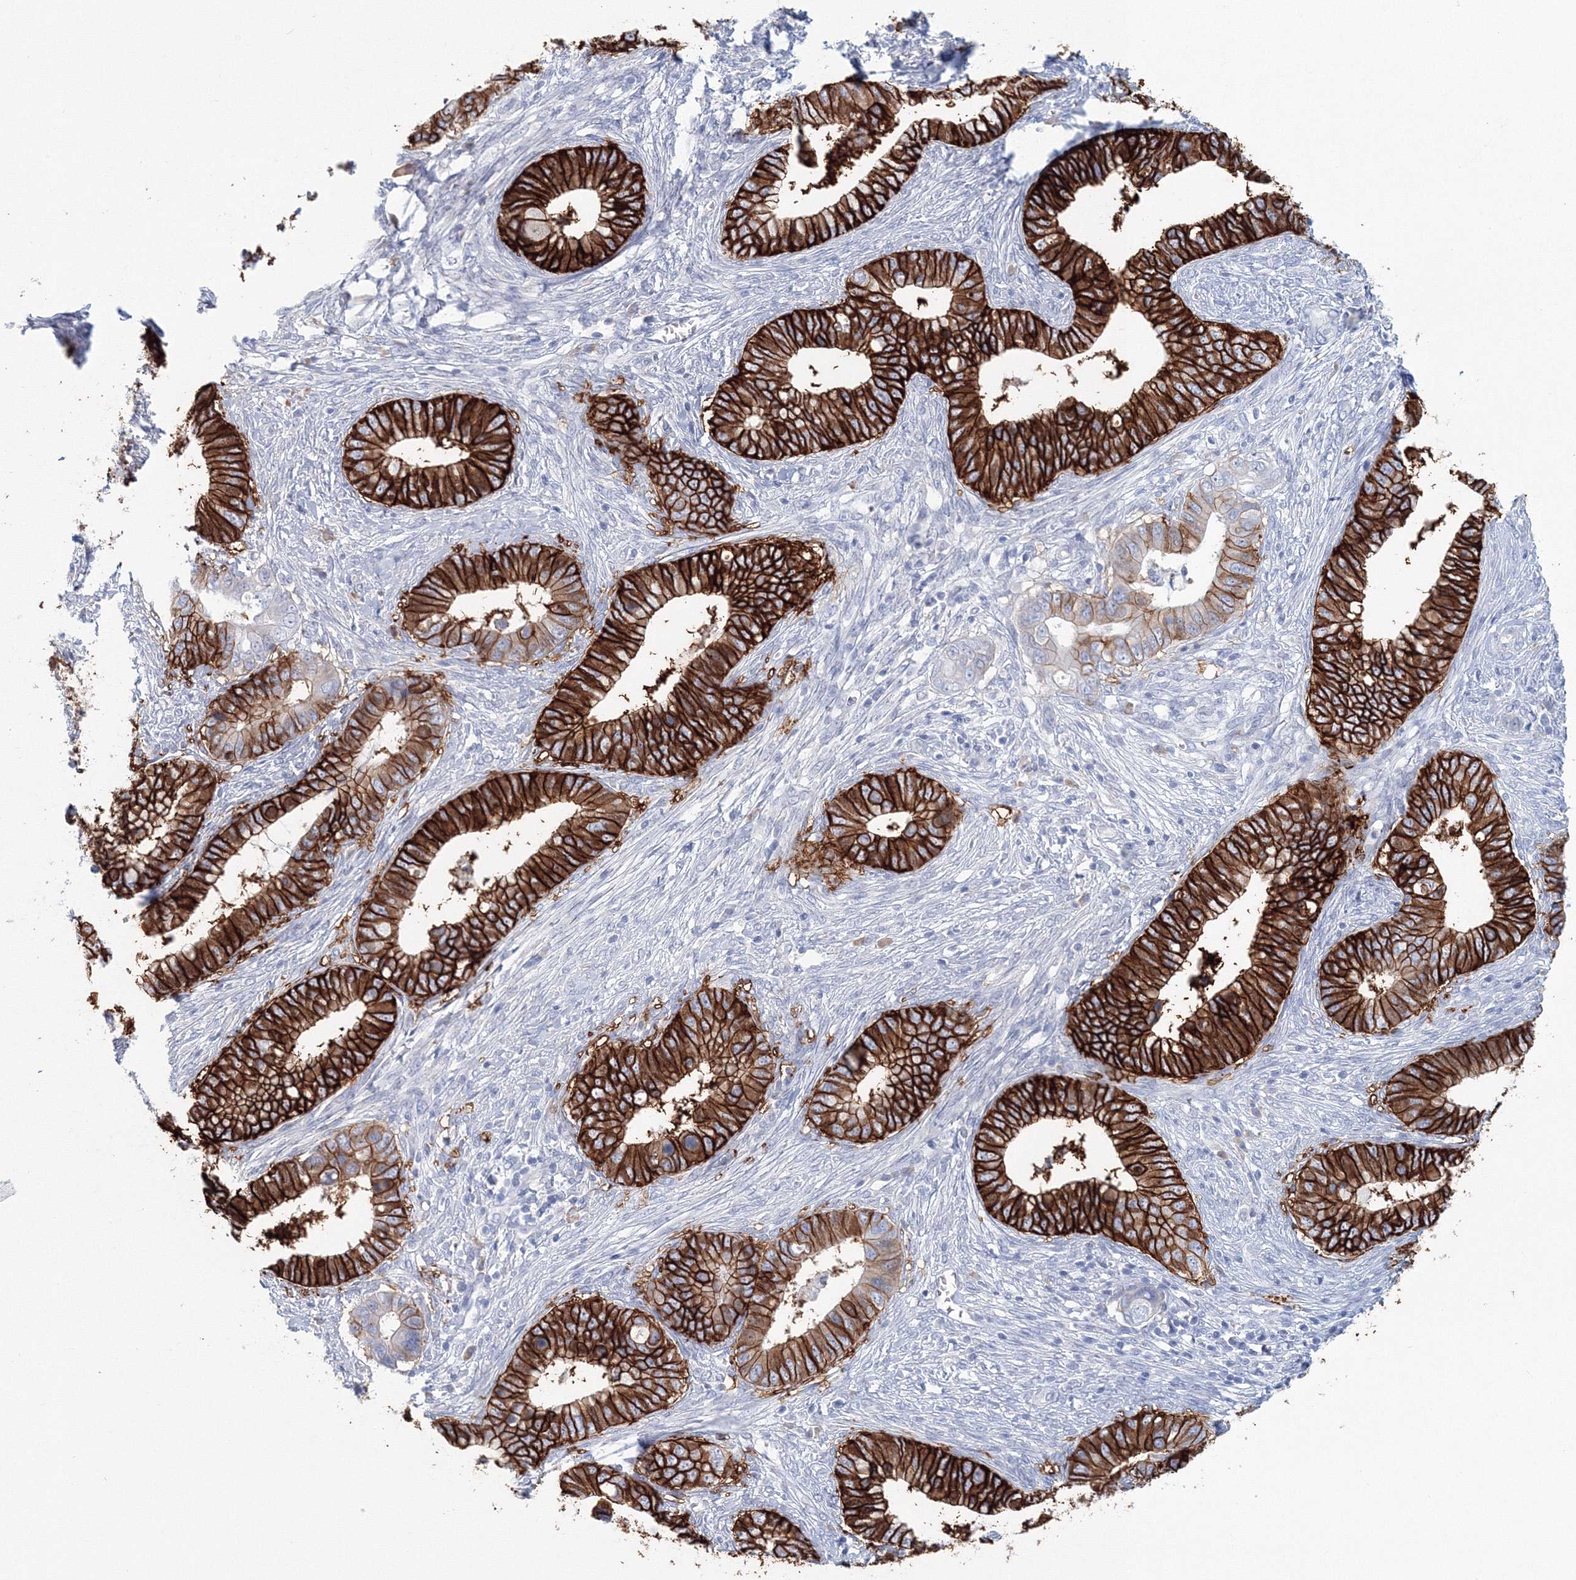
{"staining": {"intensity": "strong", "quantity": ">75%", "location": "cytoplasmic/membranous"}, "tissue": "cervical cancer", "cell_type": "Tumor cells", "image_type": "cancer", "snomed": [{"axis": "morphology", "description": "Adenocarcinoma, NOS"}, {"axis": "topography", "description": "Cervix"}], "caption": "Adenocarcinoma (cervical) stained for a protein (brown) exhibits strong cytoplasmic/membranous positive positivity in approximately >75% of tumor cells.", "gene": "VSIG1", "patient": {"sex": "female", "age": 44}}